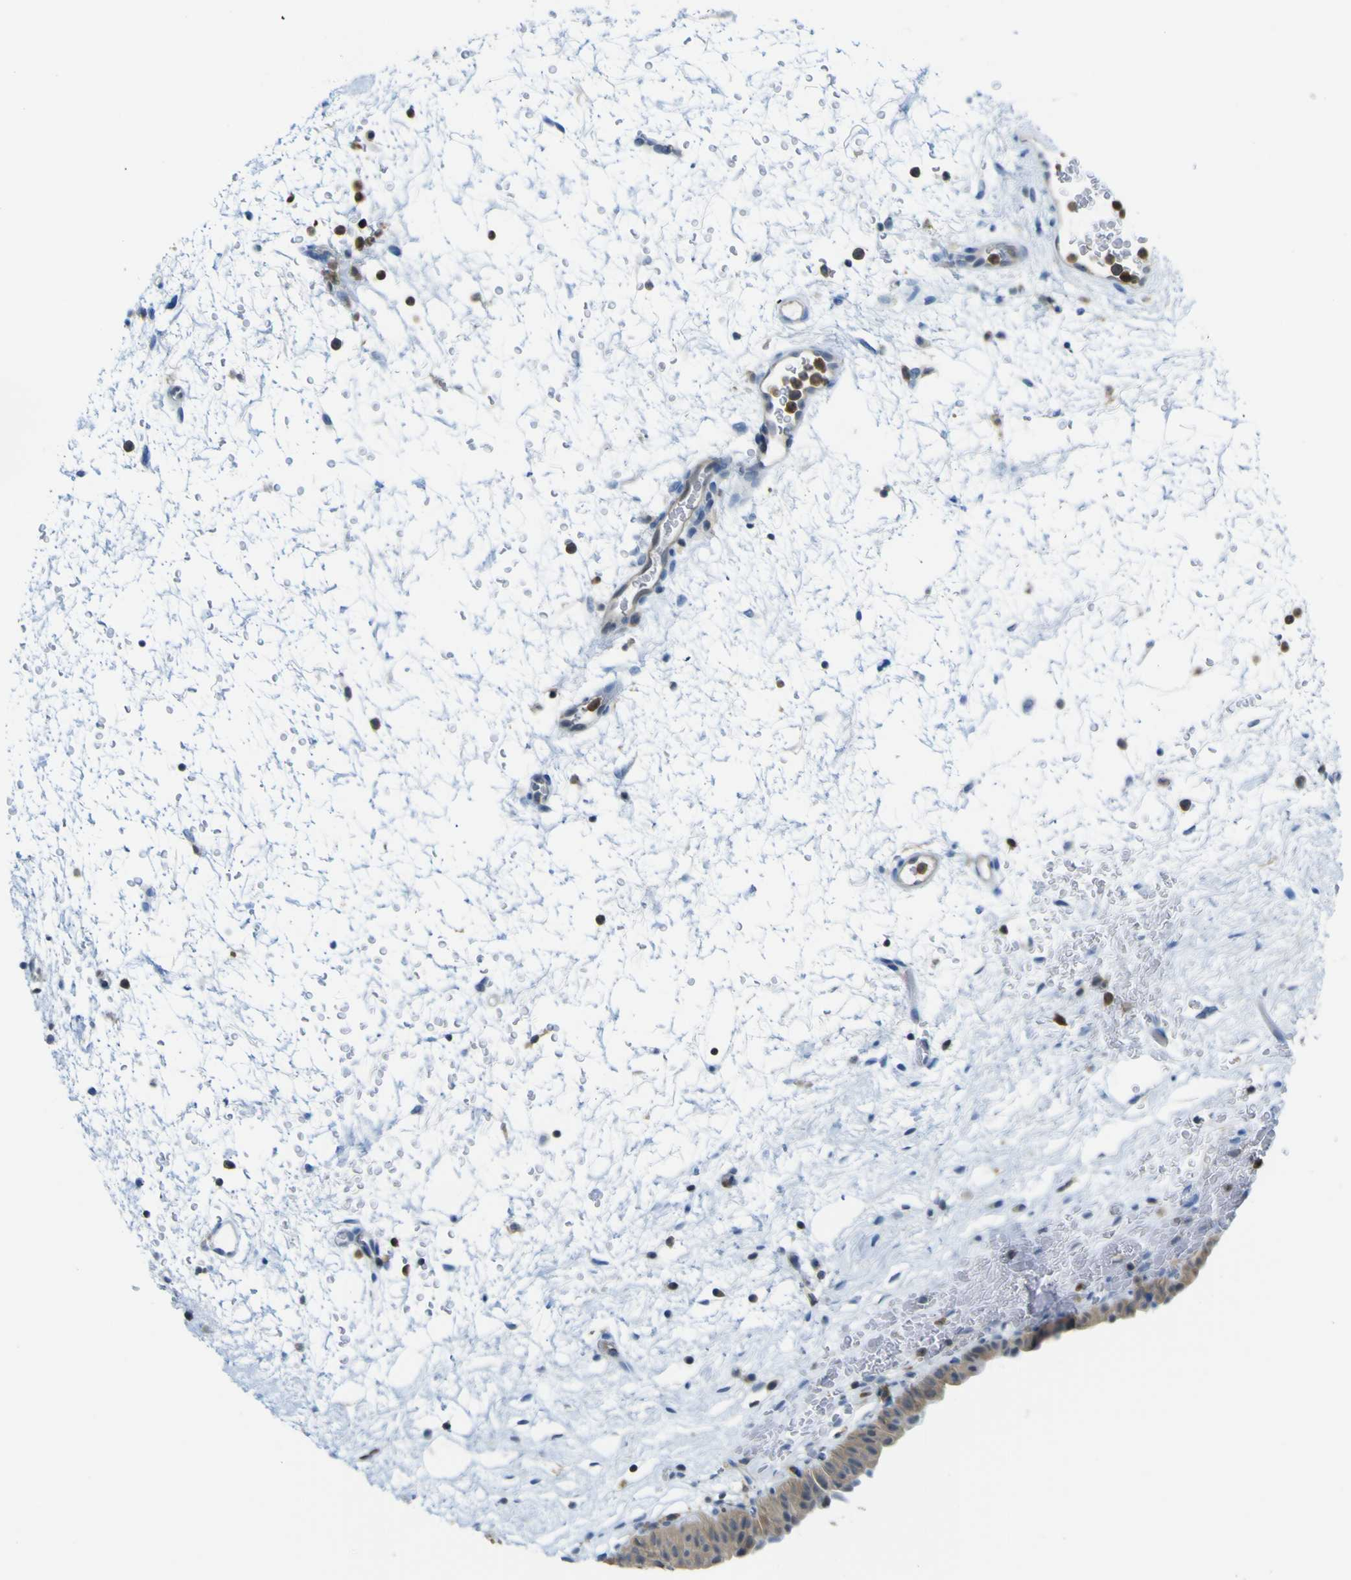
{"staining": {"intensity": "moderate", "quantity": "25%-75%", "location": "cytoplasmic/membranous"}, "tissue": "urinary bladder", "cell_type": "Urothelial cells", "image_type": "normal", "snomed": [{"axis": "morphology", "description": "Normal tissue, NOS"}, {"axis": "topography", "description": "Urinary bladder"}], "caption": "This micrograph exhibits IHC staining of benign human urinary bladder, with medium moderate cytoplasmic/membranous staining in approximately 25%-75% of urothelial cells.", "gene": "ABHD3", "patient": {"sex": "male", "age": 46}}